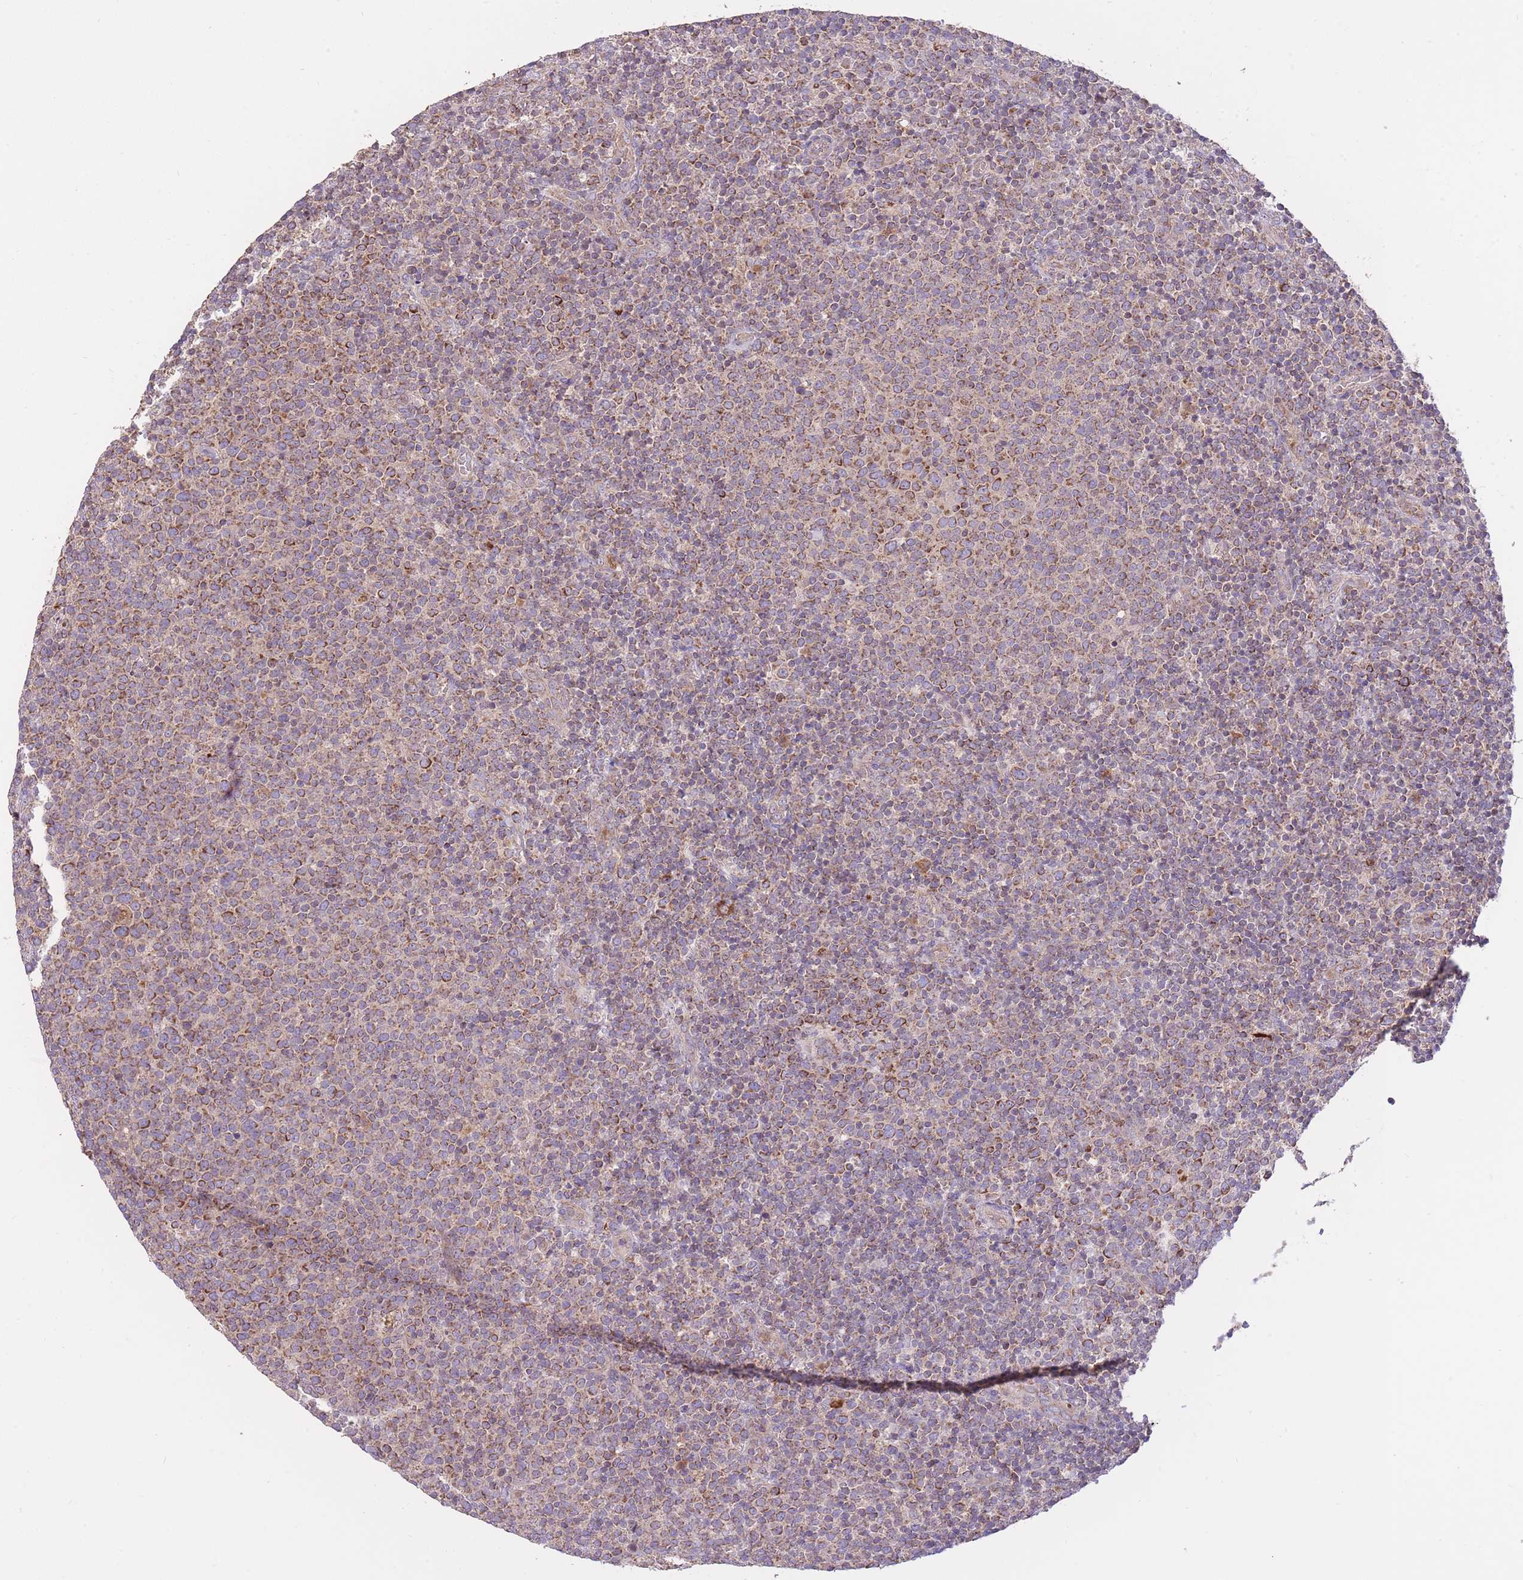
{"staining": {"intensity": "moderate", "quantity": ">75%", "location": "cytoplasmic/membranous"}, "tissue": "lymphoma", "cell_type": "Tumor cells", "image_type": "cancer", "snomed": [{"axis": "morphology", "description": "Malignant lymphoma, non-Hodgkin's type, High grade"}, {"axis": "topography", "description": "Lymph node"}], "caption": "Immunohistochemical staining of human malignant lymphoma, non-Hodgkin's type (high-grade) displays medium levels of moderate cytoplasmic/membranous staining in about >75% of tumor cells.", "gene": "PREP", "patient": {"sex": "male", "age": 61}}